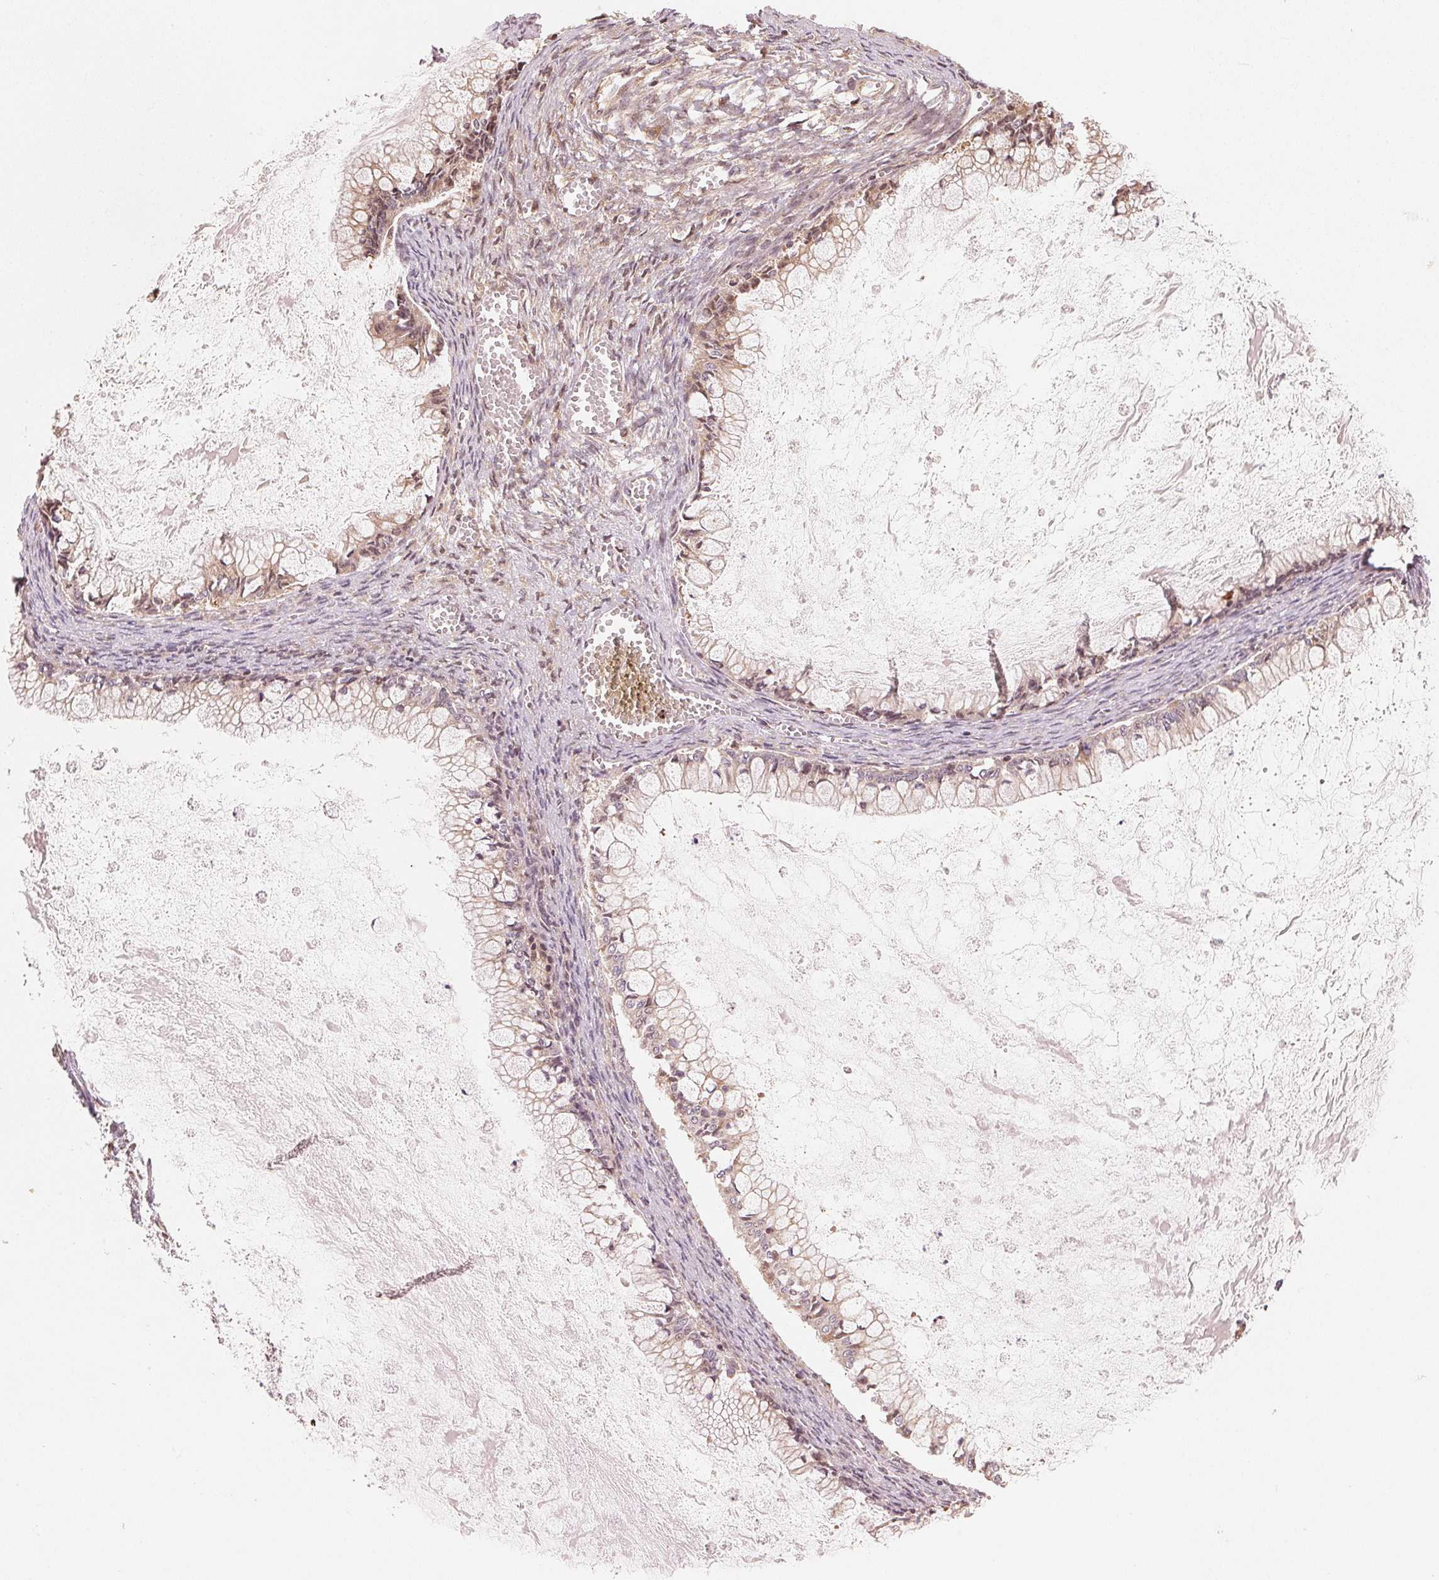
{"staining": {"intensity": "weak", "quantity": "25%-75%", "location": "cytoplasmic/membranous"}, "tissue": "ovarian cancer", "cell_type": "Tumor cells", "image_type": "cancer", "snomed": [{"axis": "morphology", "description": "Cystadenocarcinoma, mucinous, NOS"}, {"axis": "topography", "description": "Ovary"}], "caption": "Tumor cells reveal low levels of weak cytoplasmic/membranous staining in about 25%-75% of cells in ovarian cancer (mucinous cystadenocarcinoma). The staining was performed using DAB, with brown indicating positive protein expression. Nuclei are stained blue with hematoxylin.", "gene": "PRKN", "patient": {"sex": "female", "age": 67}}